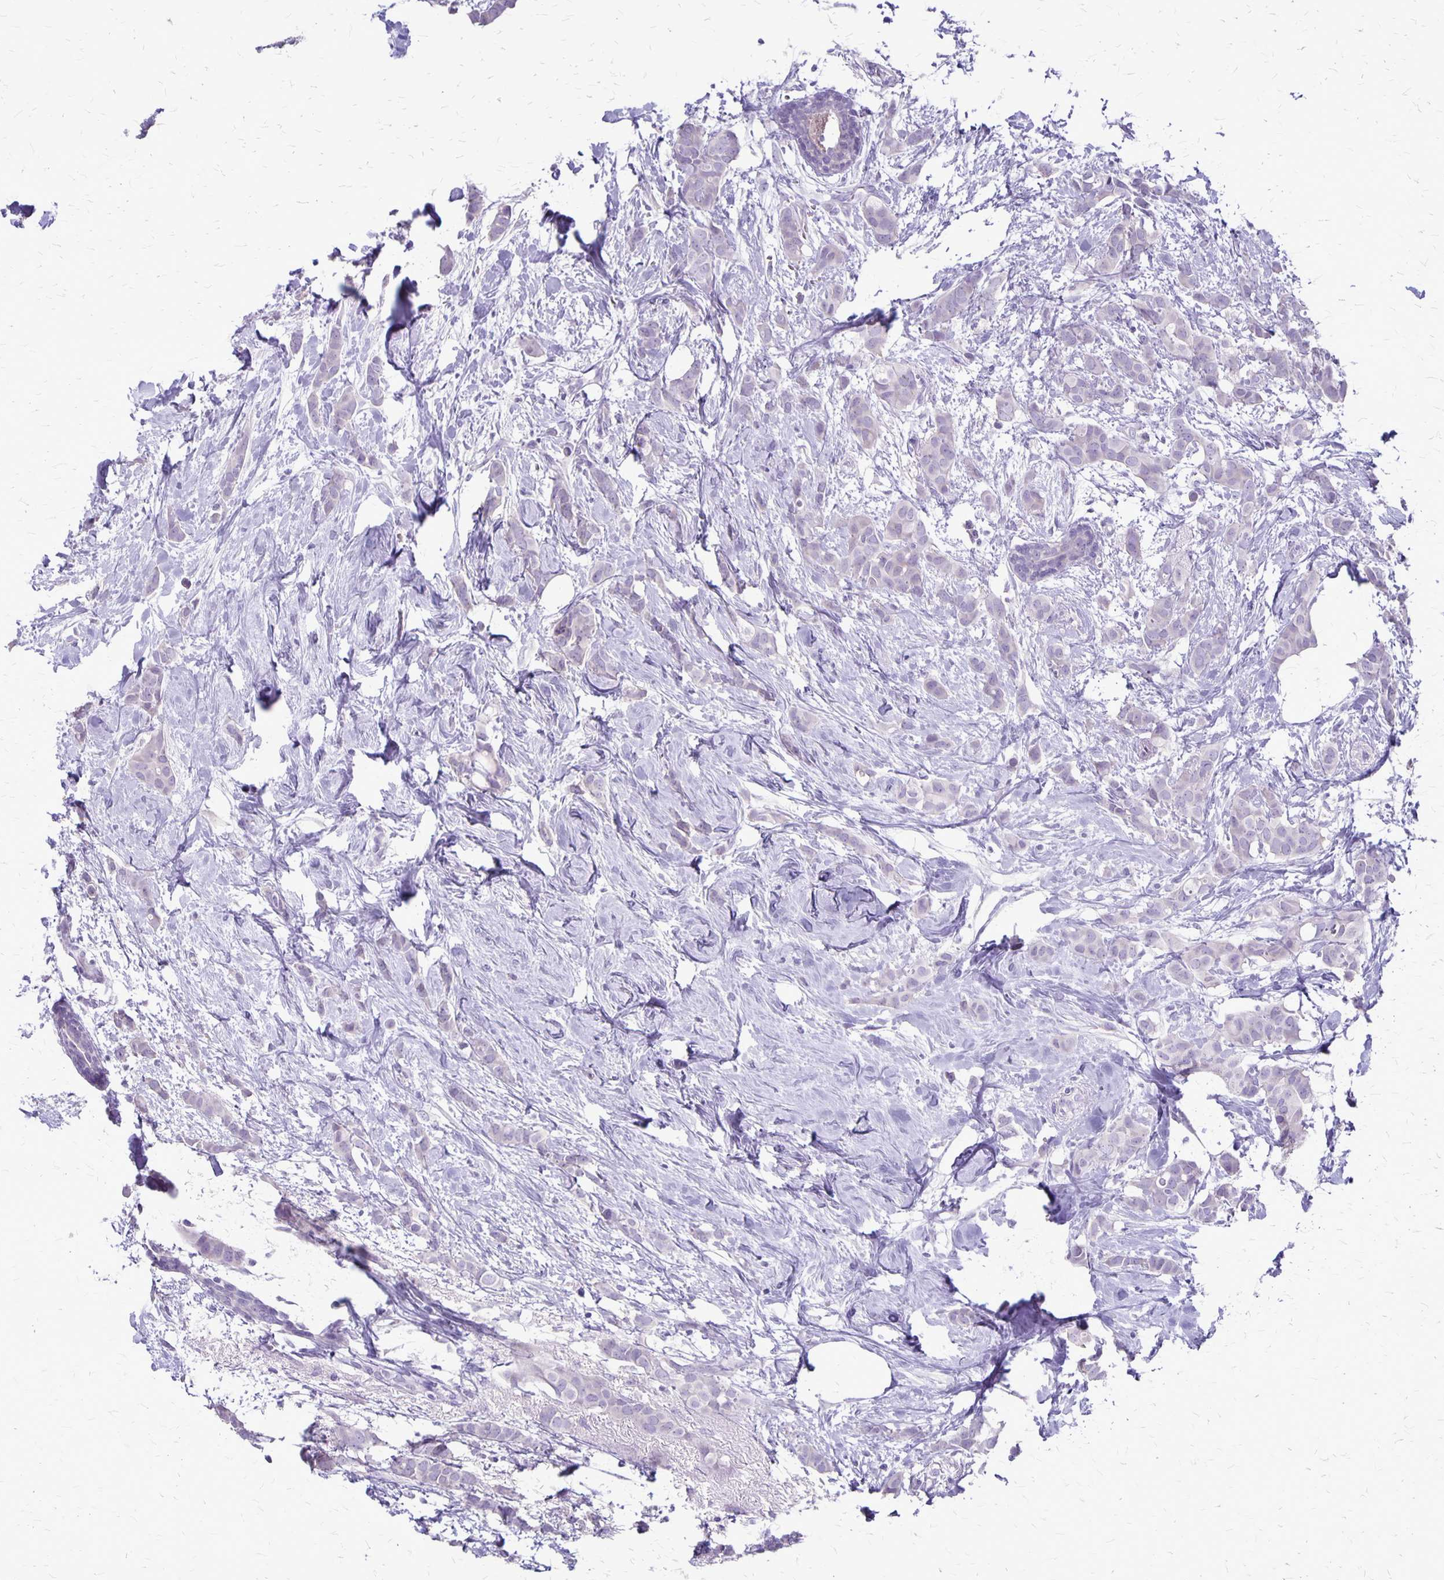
{"staining": {"intensity": "negative", "quantity": "none", "location": "none"}, "tissue": "breast cancer", "cell_type": "Tumor cells", "image_type": "cancer", "snomed": [{"axis": "morphology", "description": "Duct carcinoma"}, {"axis": "topography", "description": "Breast"}], "caption": "High power microscopy image of an immunohistochemistry histopathology image of breast infiltrating ductal carcinoma, revealing no significant positivity in tumor cells.", "gene": "PLXNB3", "patient": {"sex": "female", "age": 62}}